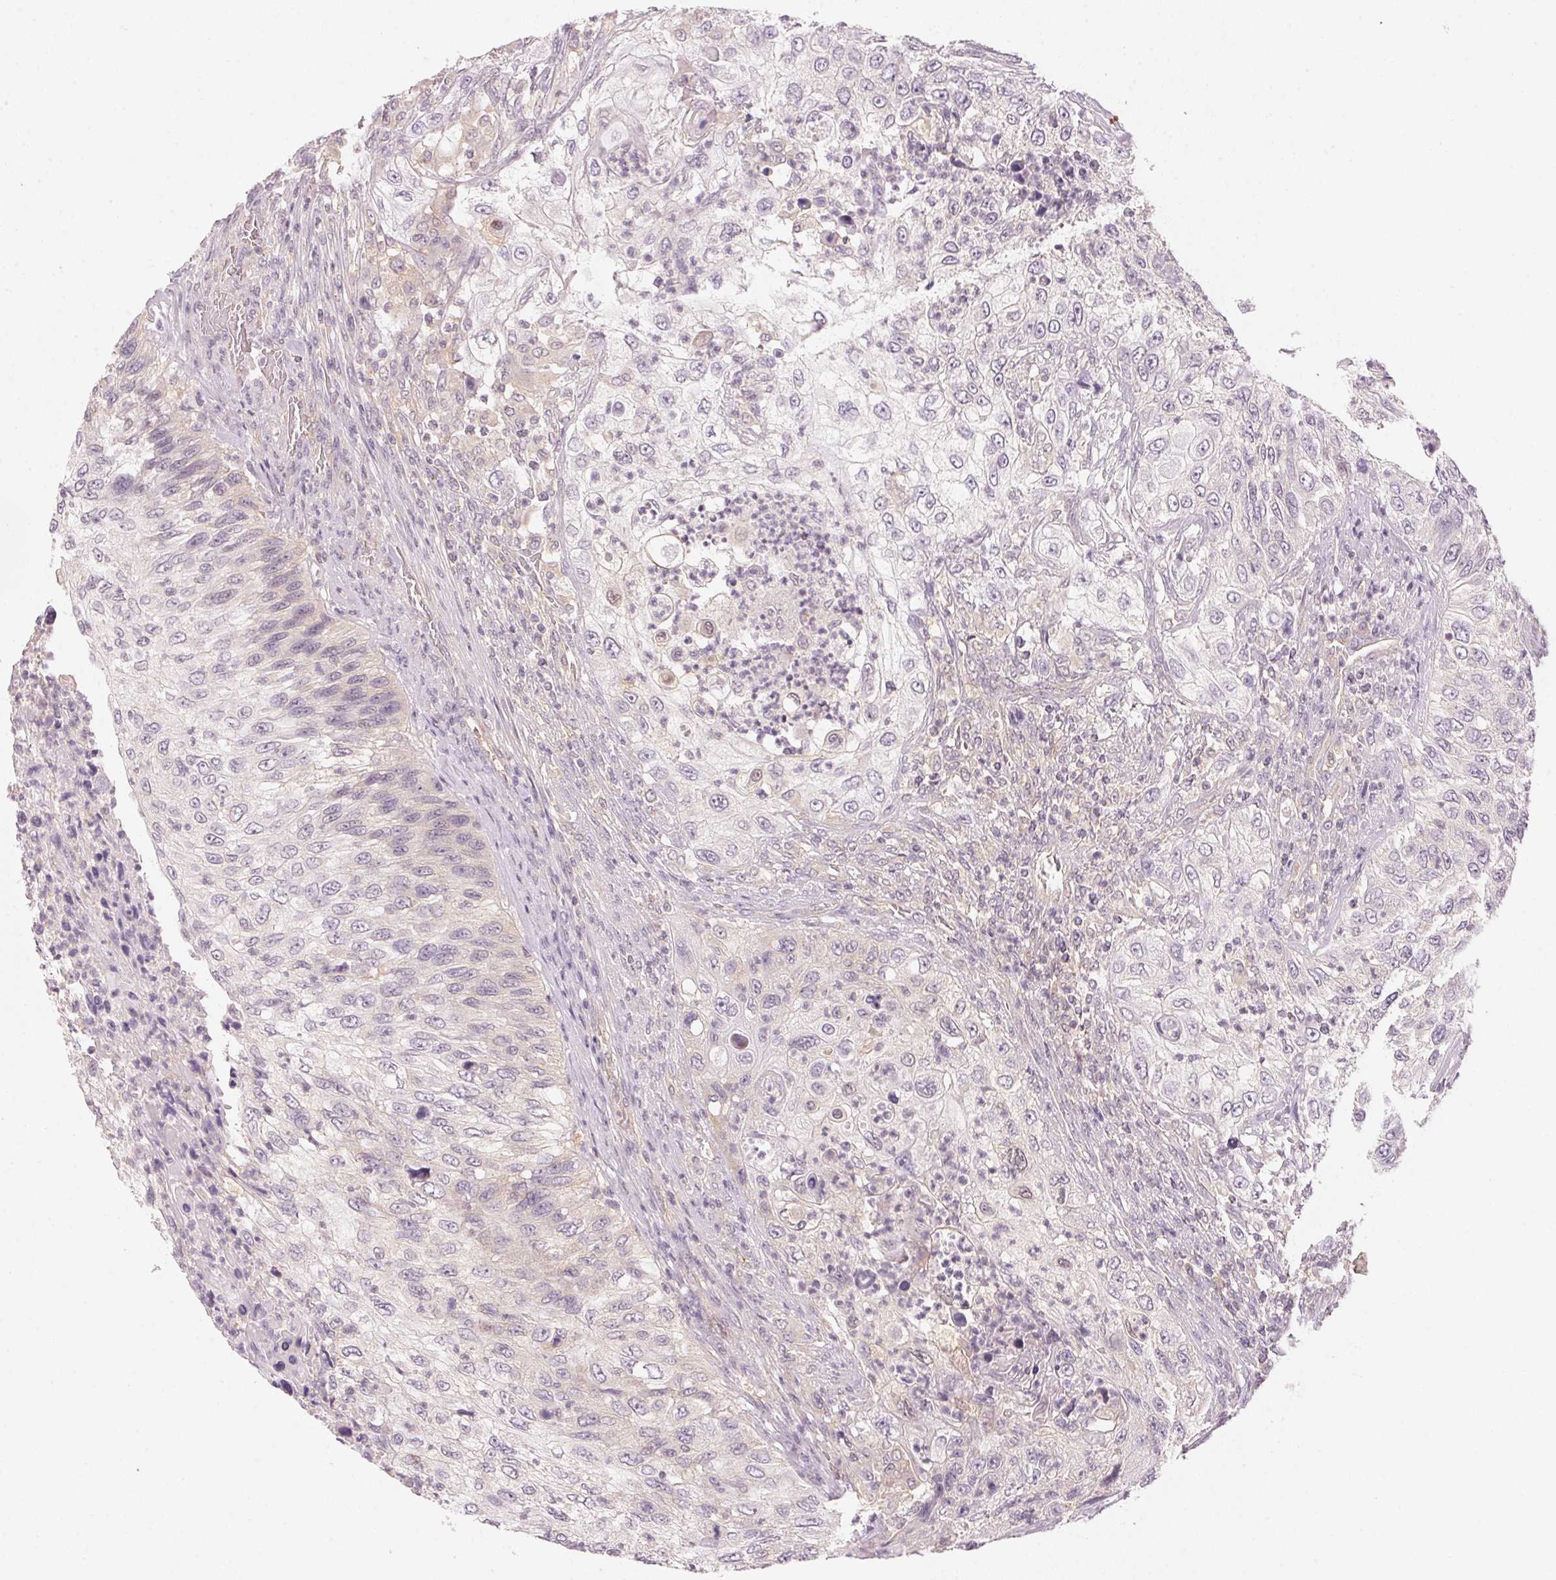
{"staining": {"intensity": "negative", "quantity": "none", "location": "none"}, "tissue": "urothelial cancer", "cell_type": "Tumor cells", "image_type": "cancer", "snomed": [{"axis": "morphology", "description": "Urothelial carcinoma, High grade"}, {"axis": "topography", "description": "Urinary bladder"}], "caption": "There is no significant staining in tumor cells of urothelial cancer.", "gene": "KPRP", "patient": {"sex": "female", "age": 60}}